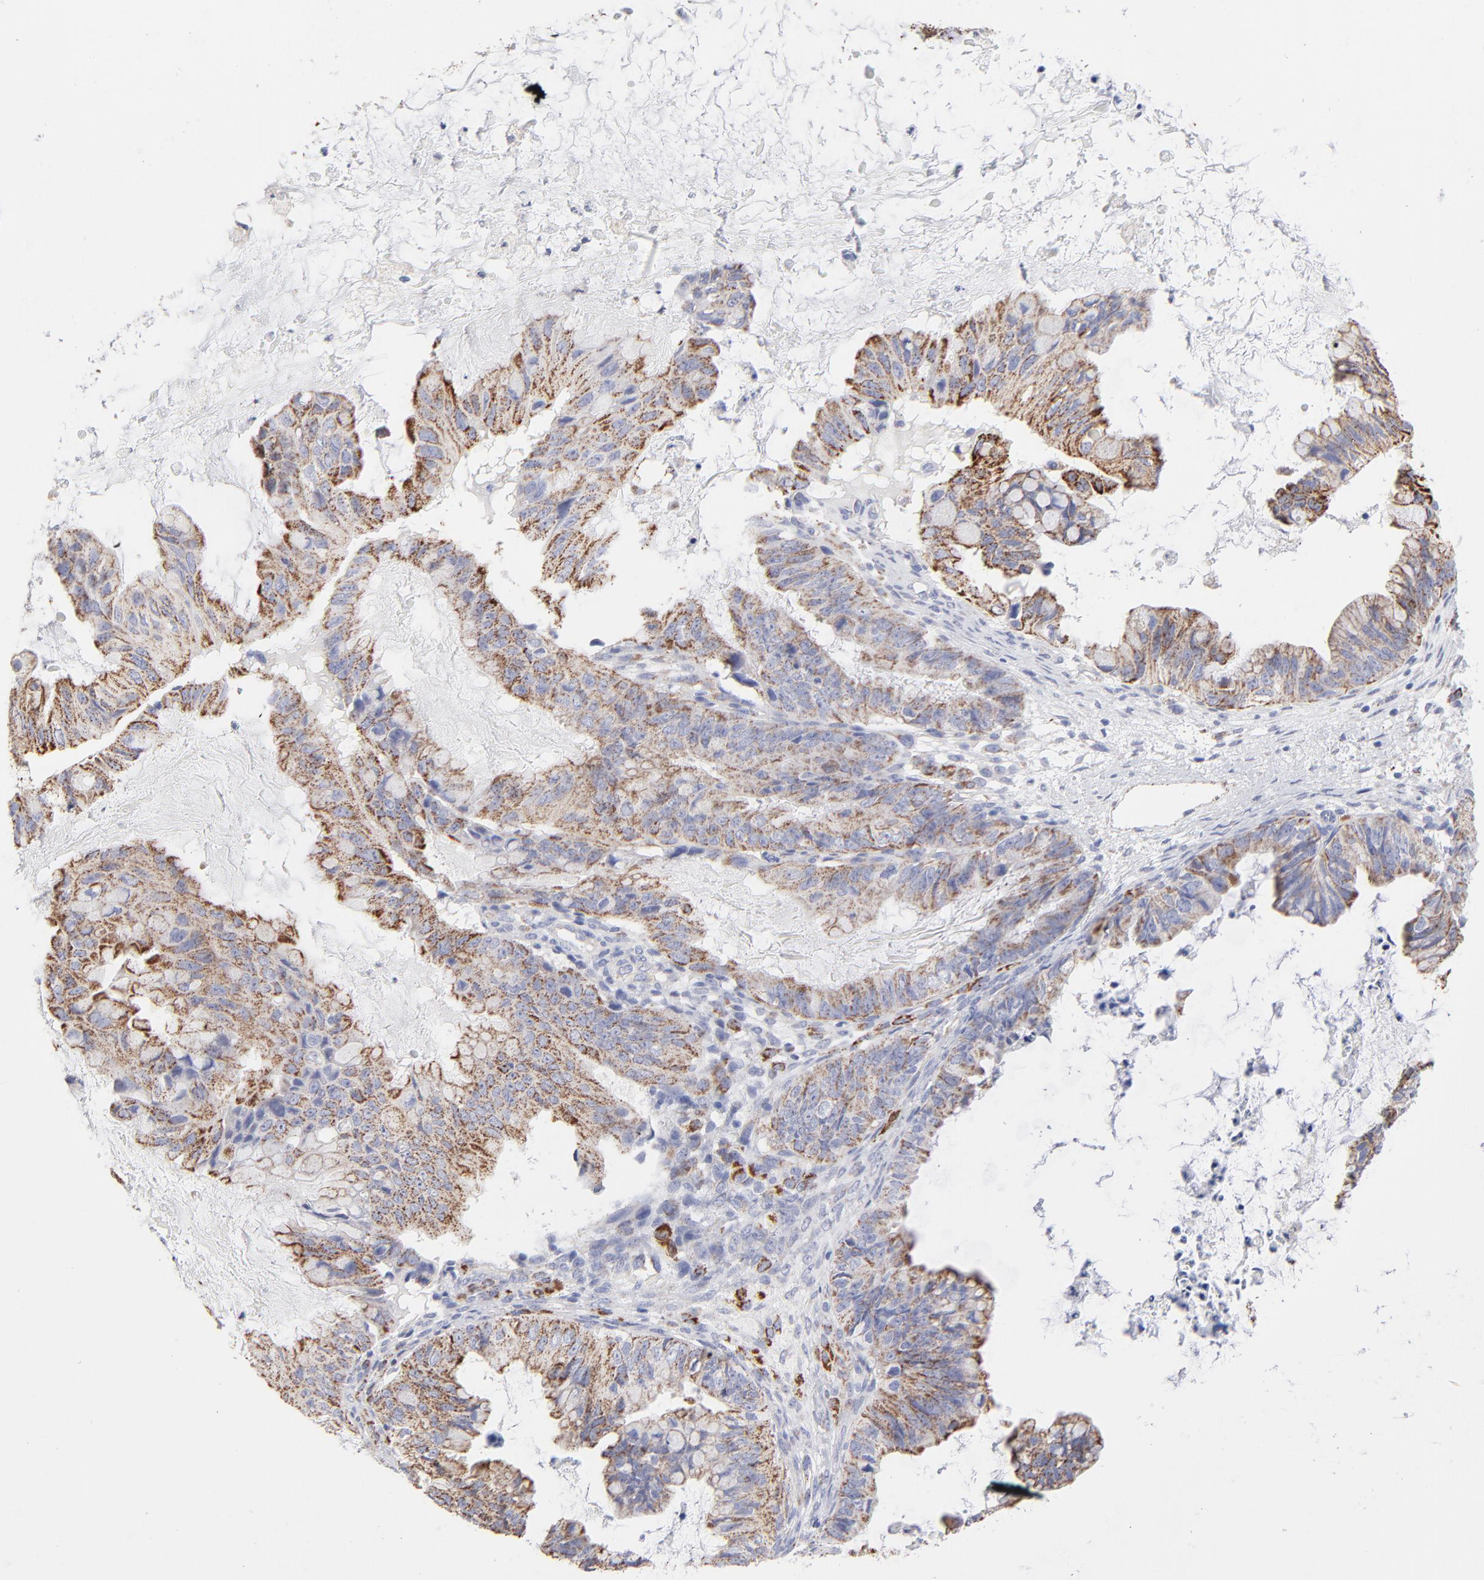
{"staining": {"intensity": "moderate", "quantity": ">75%", "location": "cytoplasmic/membranous"}, "tissue": "ovarian cancer", "cell_type": "Tumor cells", "image_type": "cancer", "snomed": [{"axis": "morphology", "description": "Cystadenocarcinoma, mucinous, NOS"}, {"axis": "topography", "description": "Ovary"}], "caption": "Immunohistochemical staining of ovarian cancer (mucinous cystadenocarcinoma) reveals medium levels of moderate cytoplasmic/membranous positivity in approximately >75% of tumor cells.", "gene": "TST", "patient": {"sex": "female", "age": 36}}